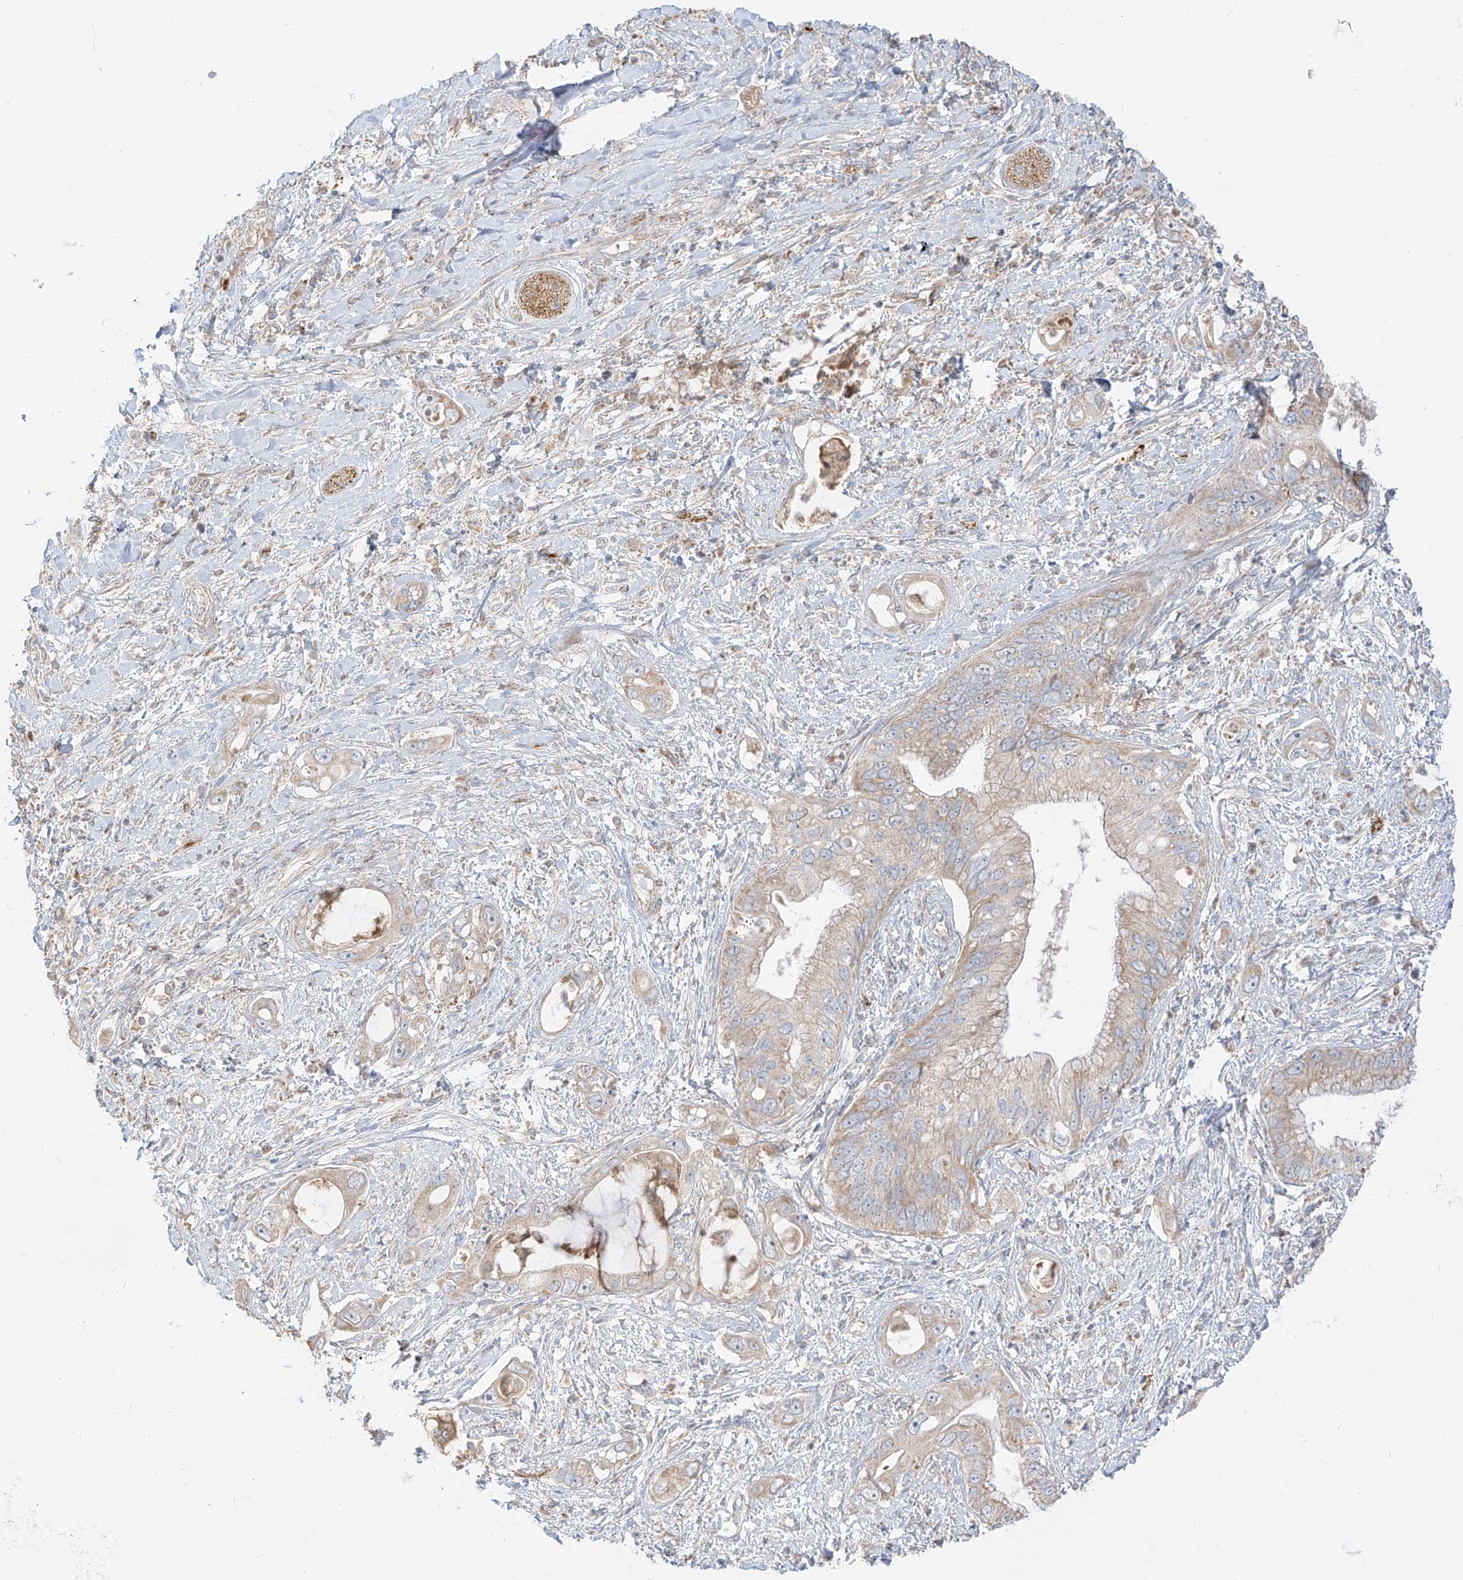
{"staining": {"intensity": "weak", "quantity": ">75%", "location": "cytoplasmic/membranous"}, "tissue": "pancreatic cancer", "cell_type": "Tumor cells", "image_type": "cancer", "snomed": [{"axis": "morphology", "description": "Inflammation, NOS"}, {"axis": "morphology", "description": "Adenocarcinoma, NOS"}, {"axis": "topography", "description": "Pancreas"}], "caption": "IHC of human pancreatic cancer shows low levels of weak cytoplasmic/membranous expression in about >75% of tumor cells.", "gene": "ZIM3", "patient": {"sex": "female", "age": 56}}